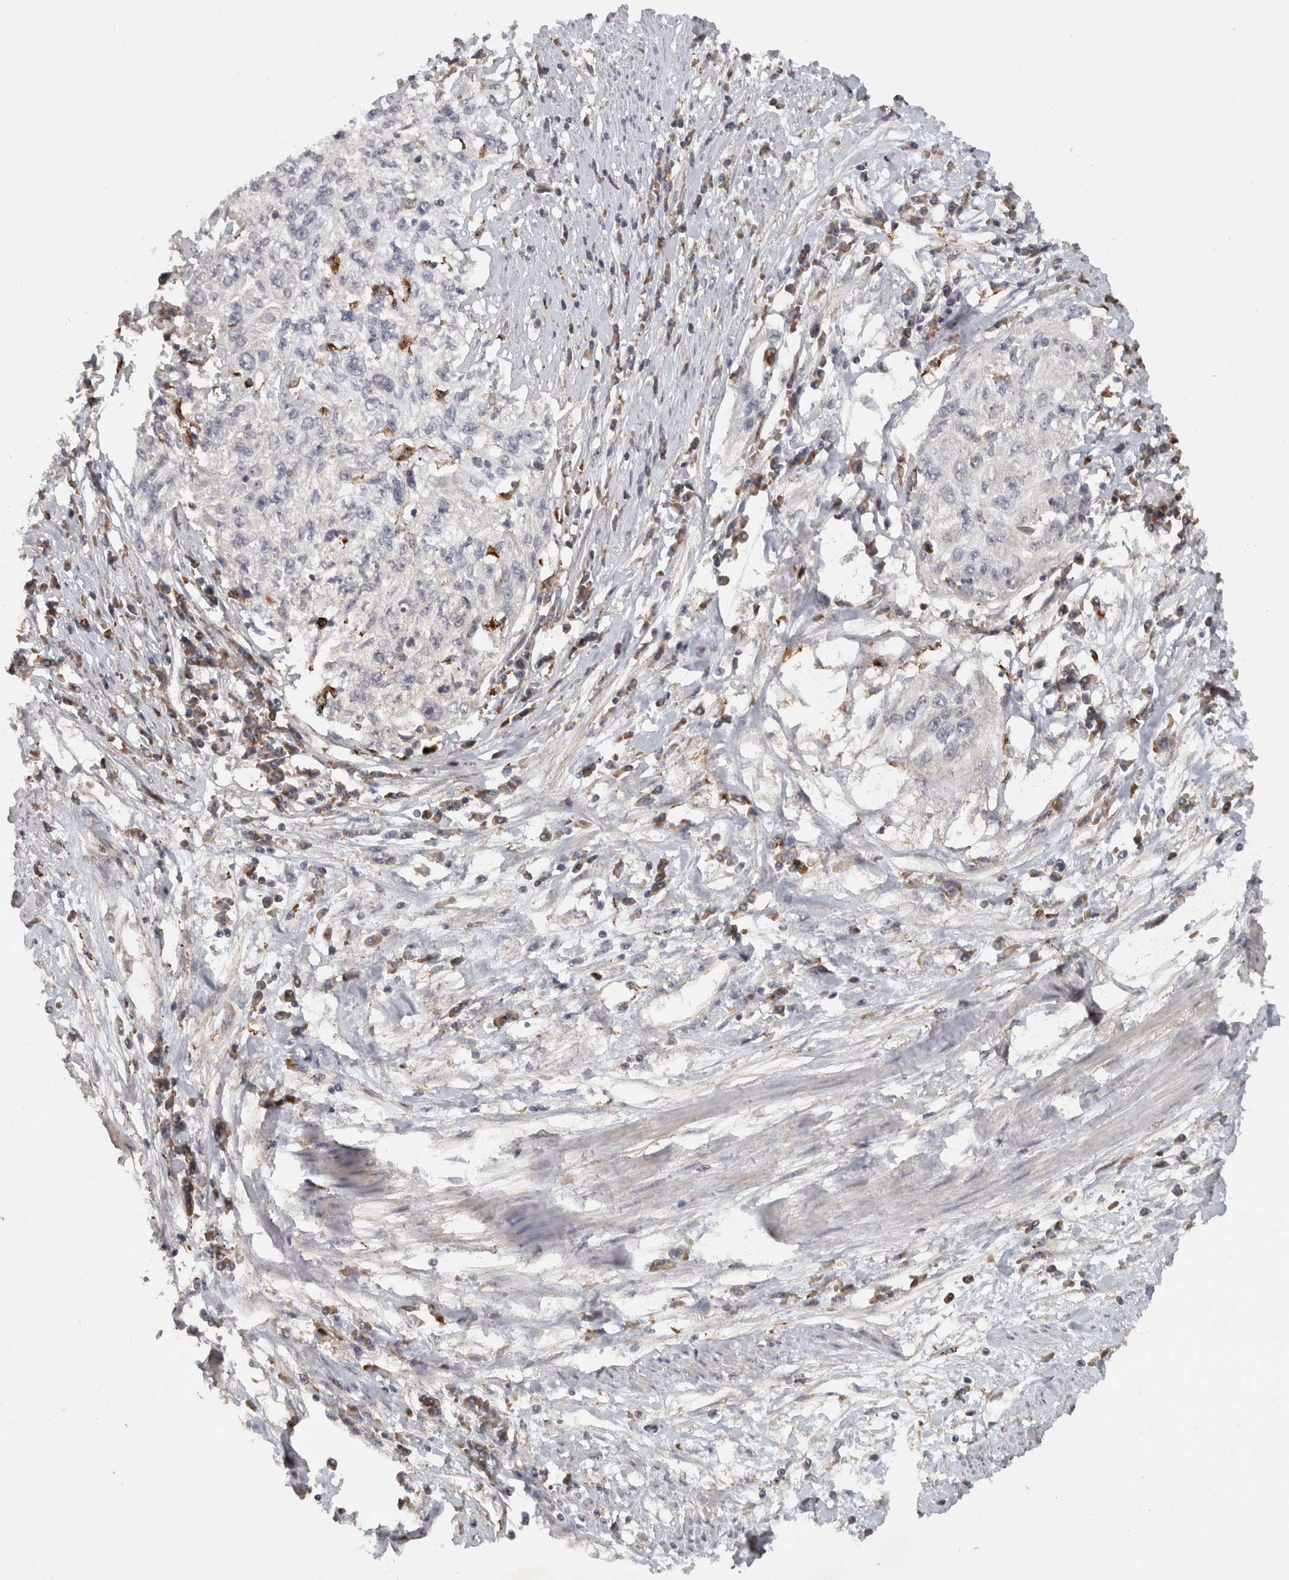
{"staining": {"intensity": "negative", "quantity": "none", "location": "none"}, "tissue": "cervical cancer", "cell_type": "Tumor cells", "image_type": "cancer", "snomed": [{"axis": "morphology", "description": "Squamous cell carcinoma, NOS"}, {"axis": "topography", "description": "Cervix"}], "caption": "IHC image of cervical cancer (squamous cell carcinoma) stained for a protein (brown), which shows no staining in tumor cells. (Stains: DAB immunohistochemistry with hematoxylin counter stain, Microscopy: brightfield microscopy at high magnification).", "gene": "ACAT2", "patient": {"sex": "female", "age": 57}}